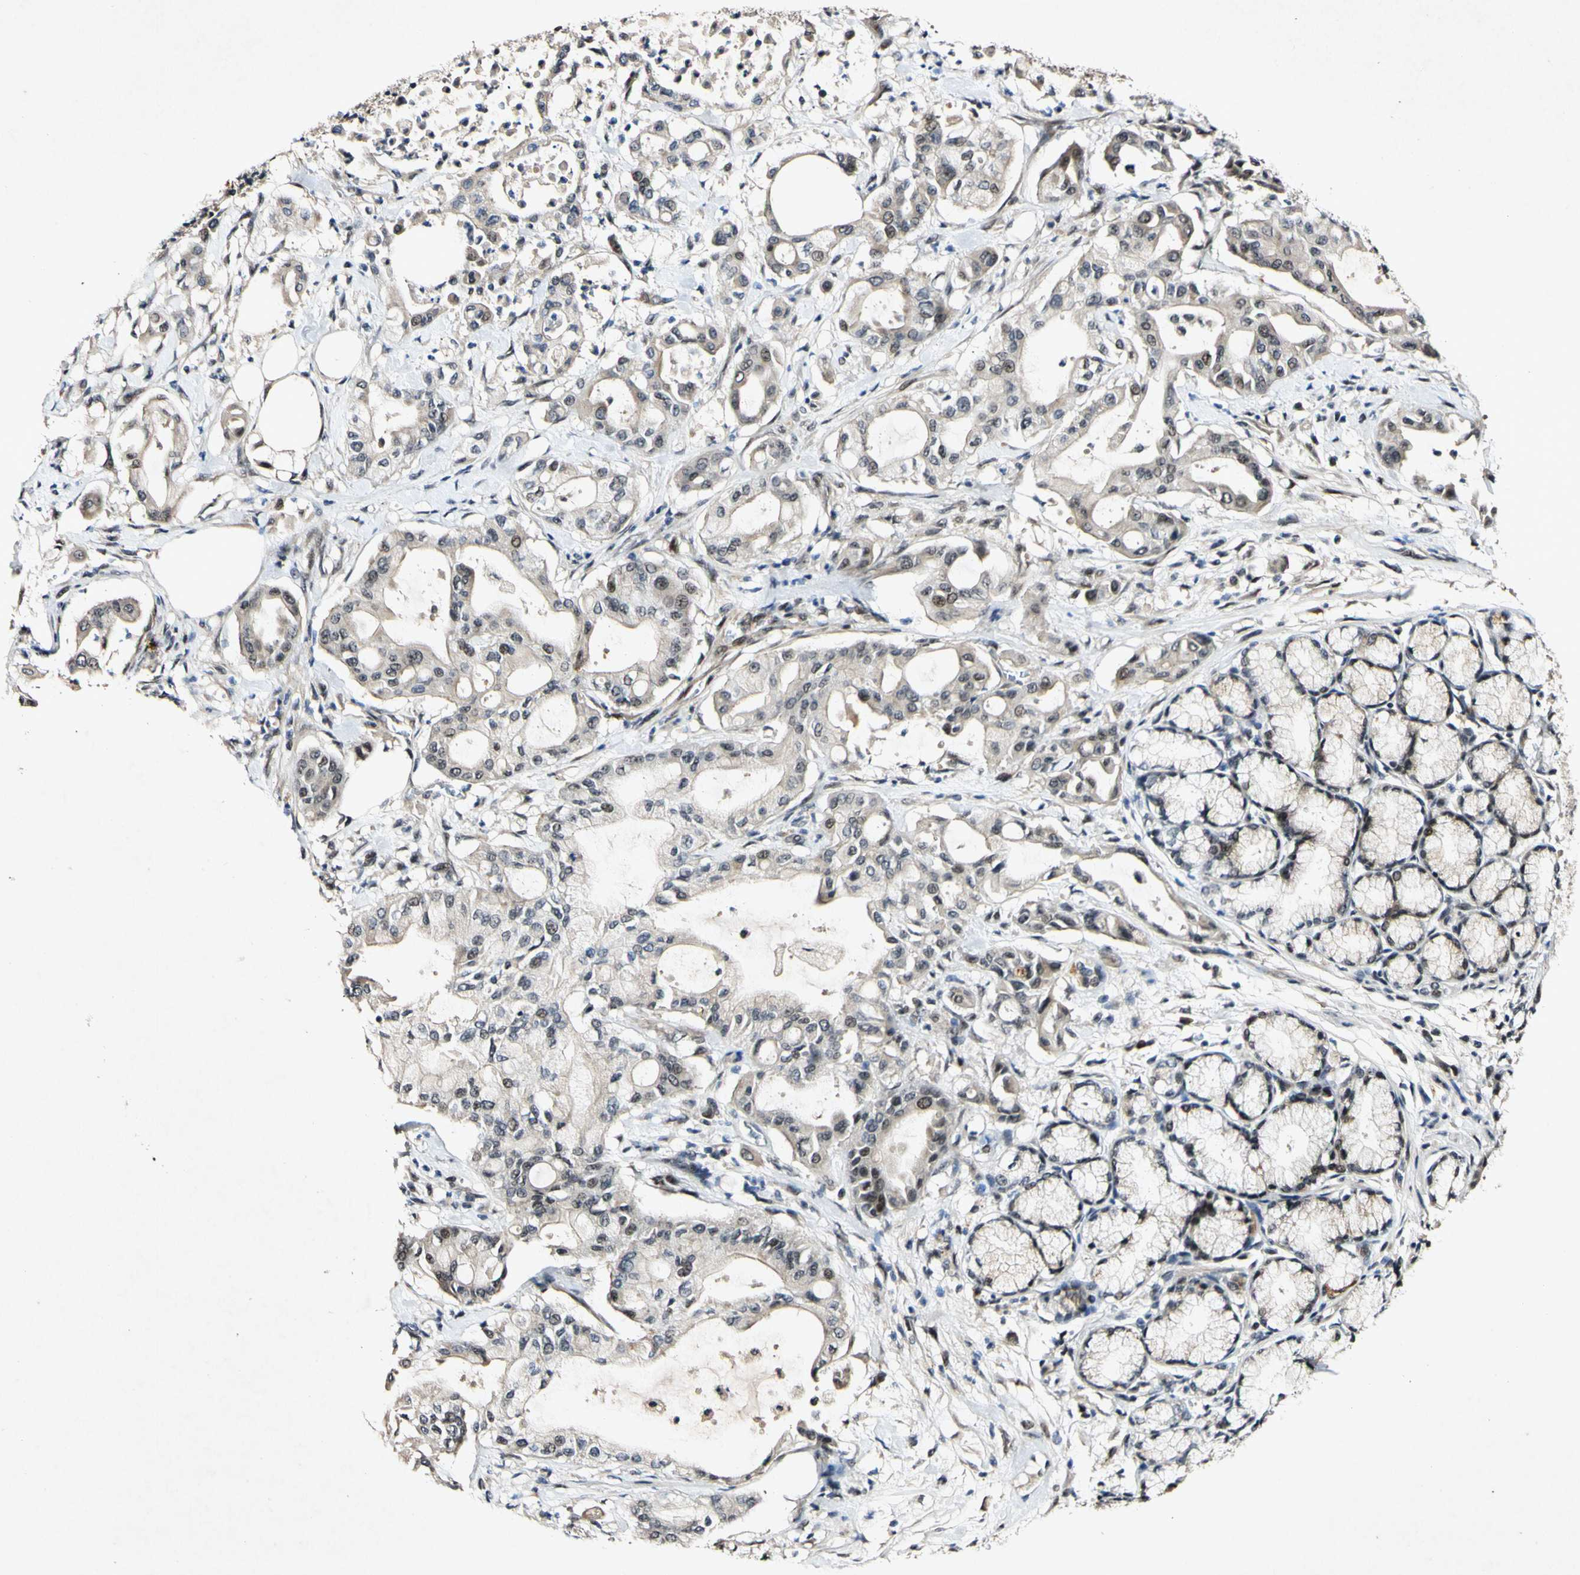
{"staining": {"intensity": "weak", "quantity": ">75%", "location": "cytoplasmic/membranous,nuclear"}, "tissue": "pancreatic cancer", "cell_type": "Tumor cells", "image_type": "cancer", "snomed": [{"axis": "morphology", "description": "Adenocarcinoma, NOS"}, {"axis": "morphology", "description": "Adenocarcinoma, metastatic, NOS"}, {"axis": "topography", "description": "Lymph node"}, {"axis": "topography", "description": "Pancreas"}, {"axis": "topography", "description": "Duodenum"}], "caption": "A brown stain labels weak cytoplasmic/membranous and nuclear expression of a protein in pancreatic adenocarcinoma tumor cells.", "gene": "POLR2F", "patient": {"sex": "female", "age": 64}}